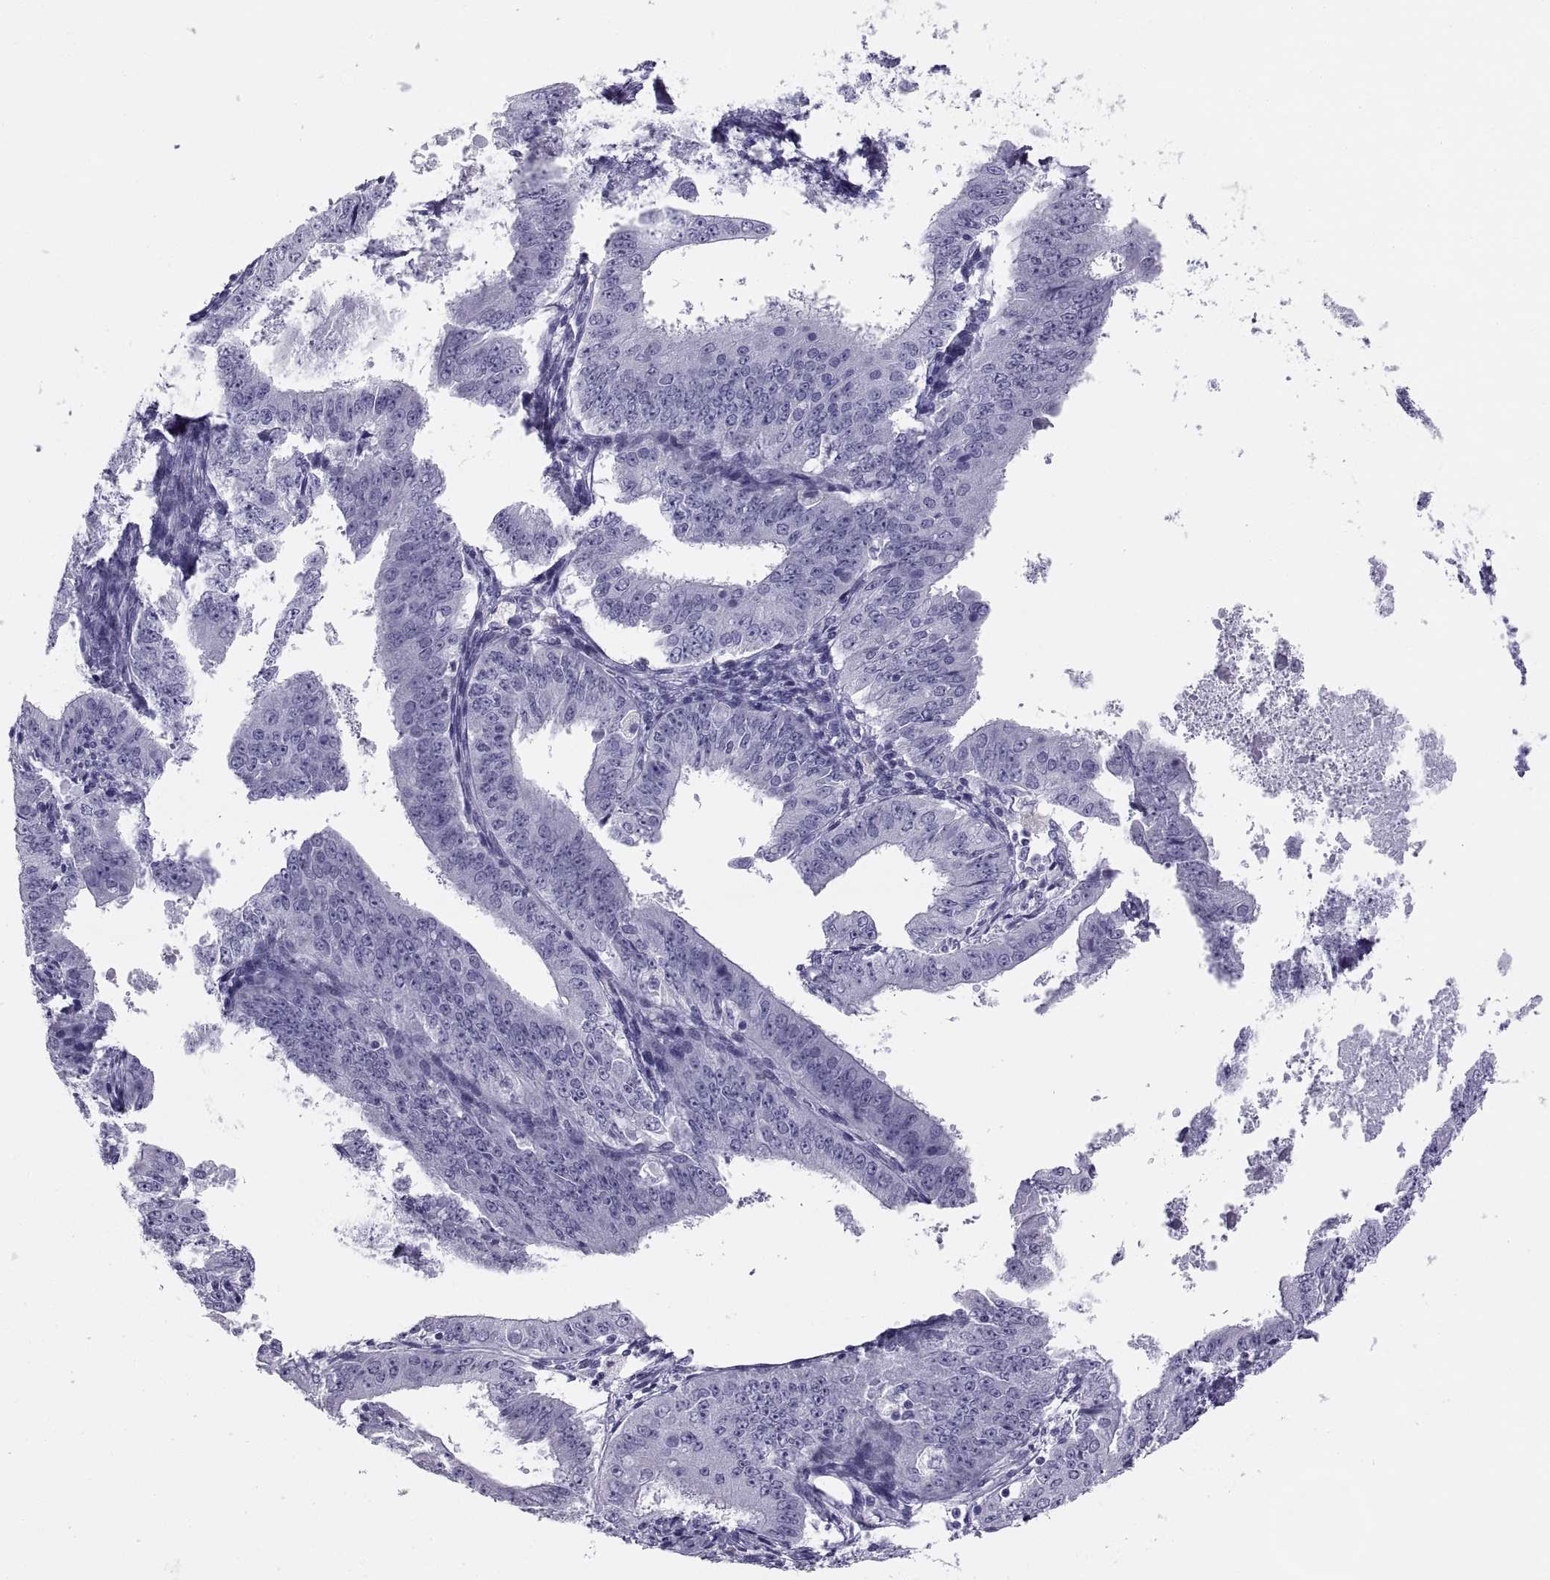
{"staining": {"intensity": "negative", "quantity": "none", "location": "none"}, "tissue": "ovarian cancer", "cell_type": "Tumor cells", "image_type": "cancer", "snomed": [{"axis": "morphology", "description": "Carcinoma, endometroid"}, {"axis": "topography", "description": "Ovary"}], "caption": "Image shows no protein positivity in tumor cells of ovarian cancer (endometroid carcinoma) tissue.", "gene": "PAX2", "patient": {"sex": "female", "age": 42}}